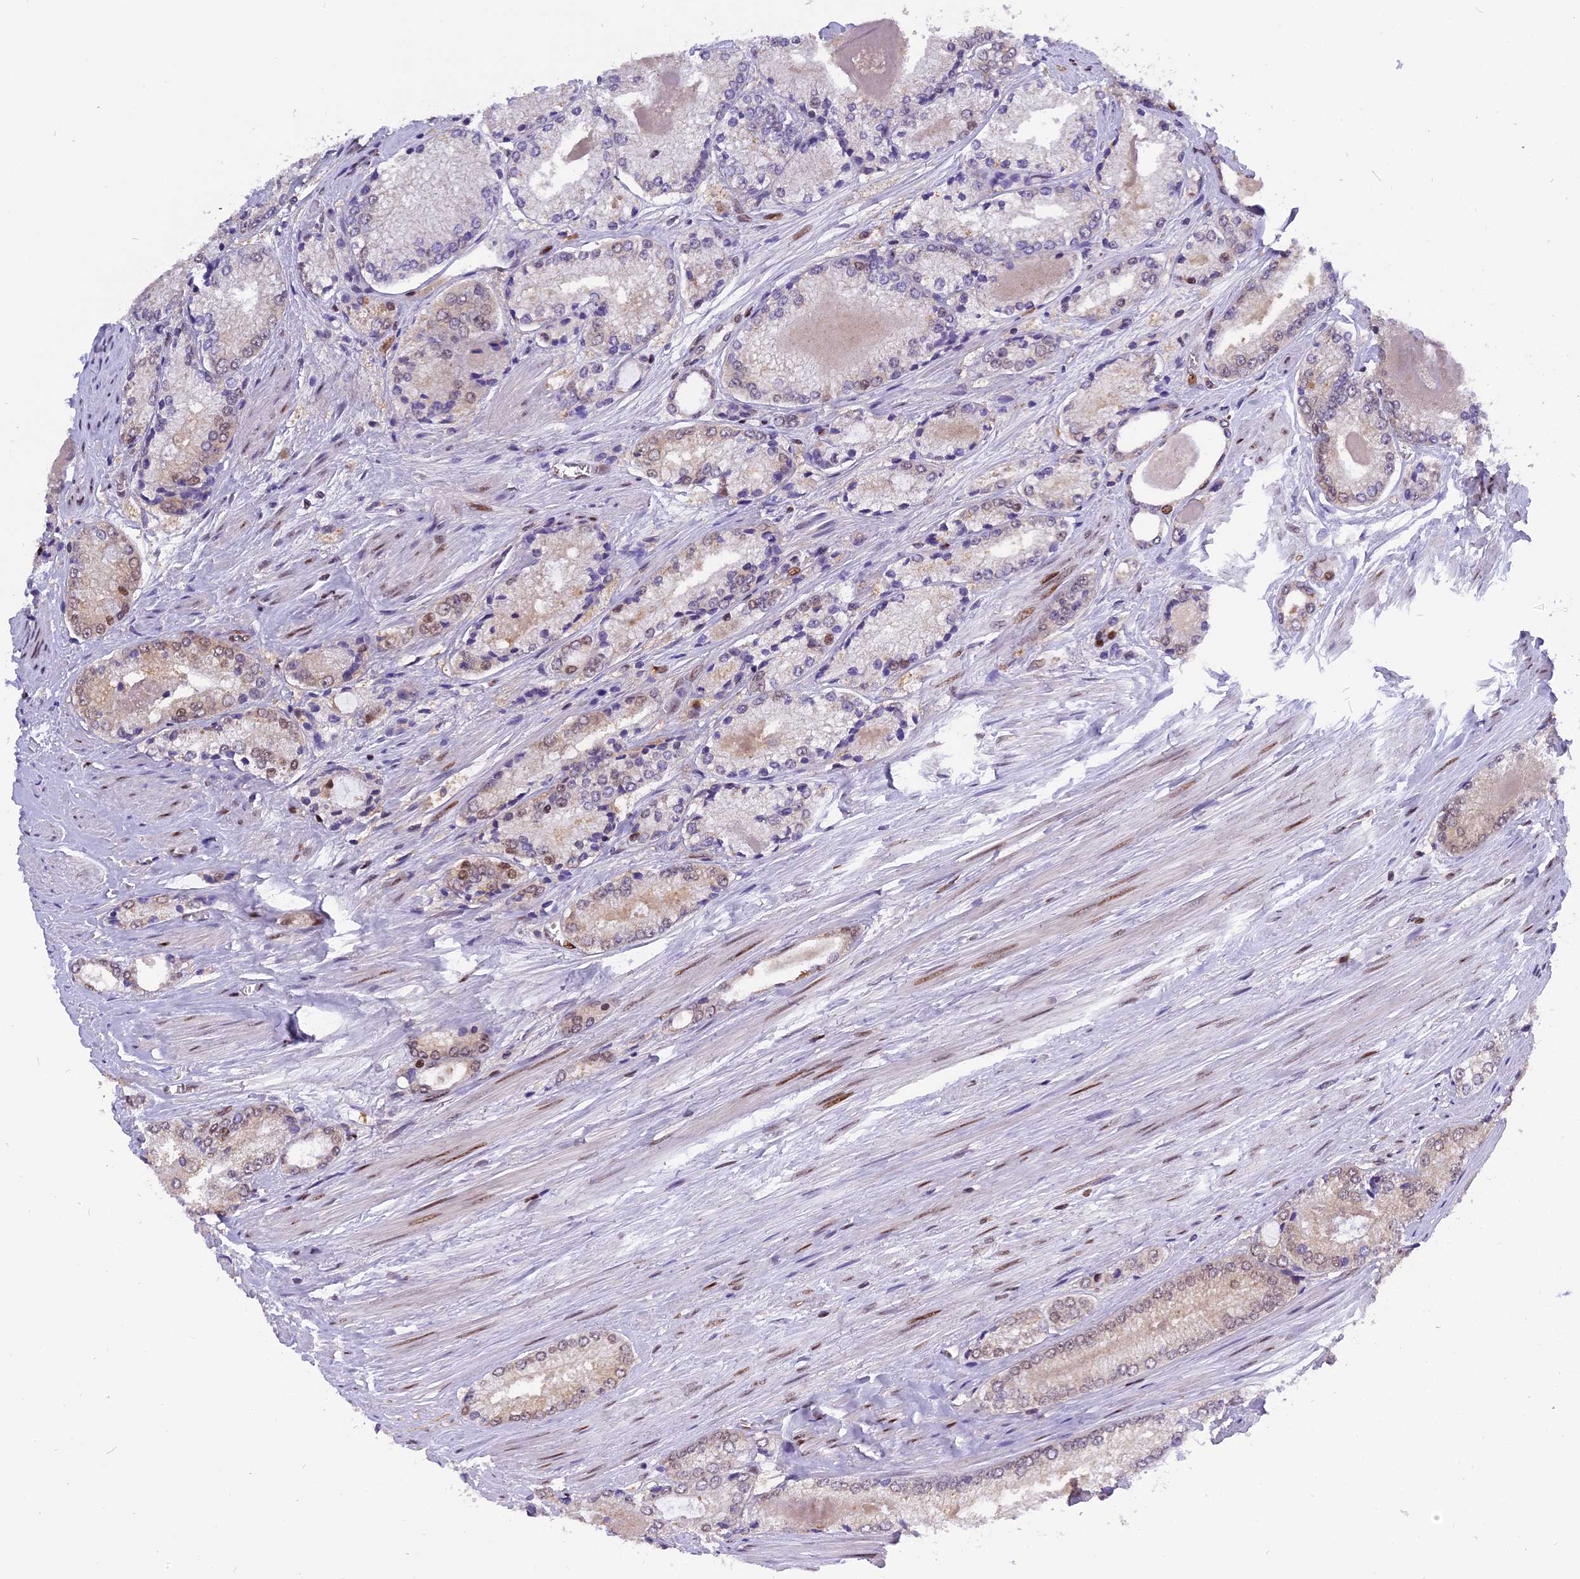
{"staining": {"intensity": "moderate", "quantity": "<25%", "location": "nuclear"}, "tissue": "prostate cancer", "cell_type": "Tumor cells", "image_type": "cancer", "snomed": [{"axis": "morphology", "description": "Adenocarcinoma, Low grade"}, {"axis": "topography", "description": "Prostate"}], "caption": "Low-grade adenocarcinoma (prostate) stained with a protein marker shows moderate staining in tumor cells.", "gene": "RABGGTA", "patient": {"sex": "male", "age": 68}}